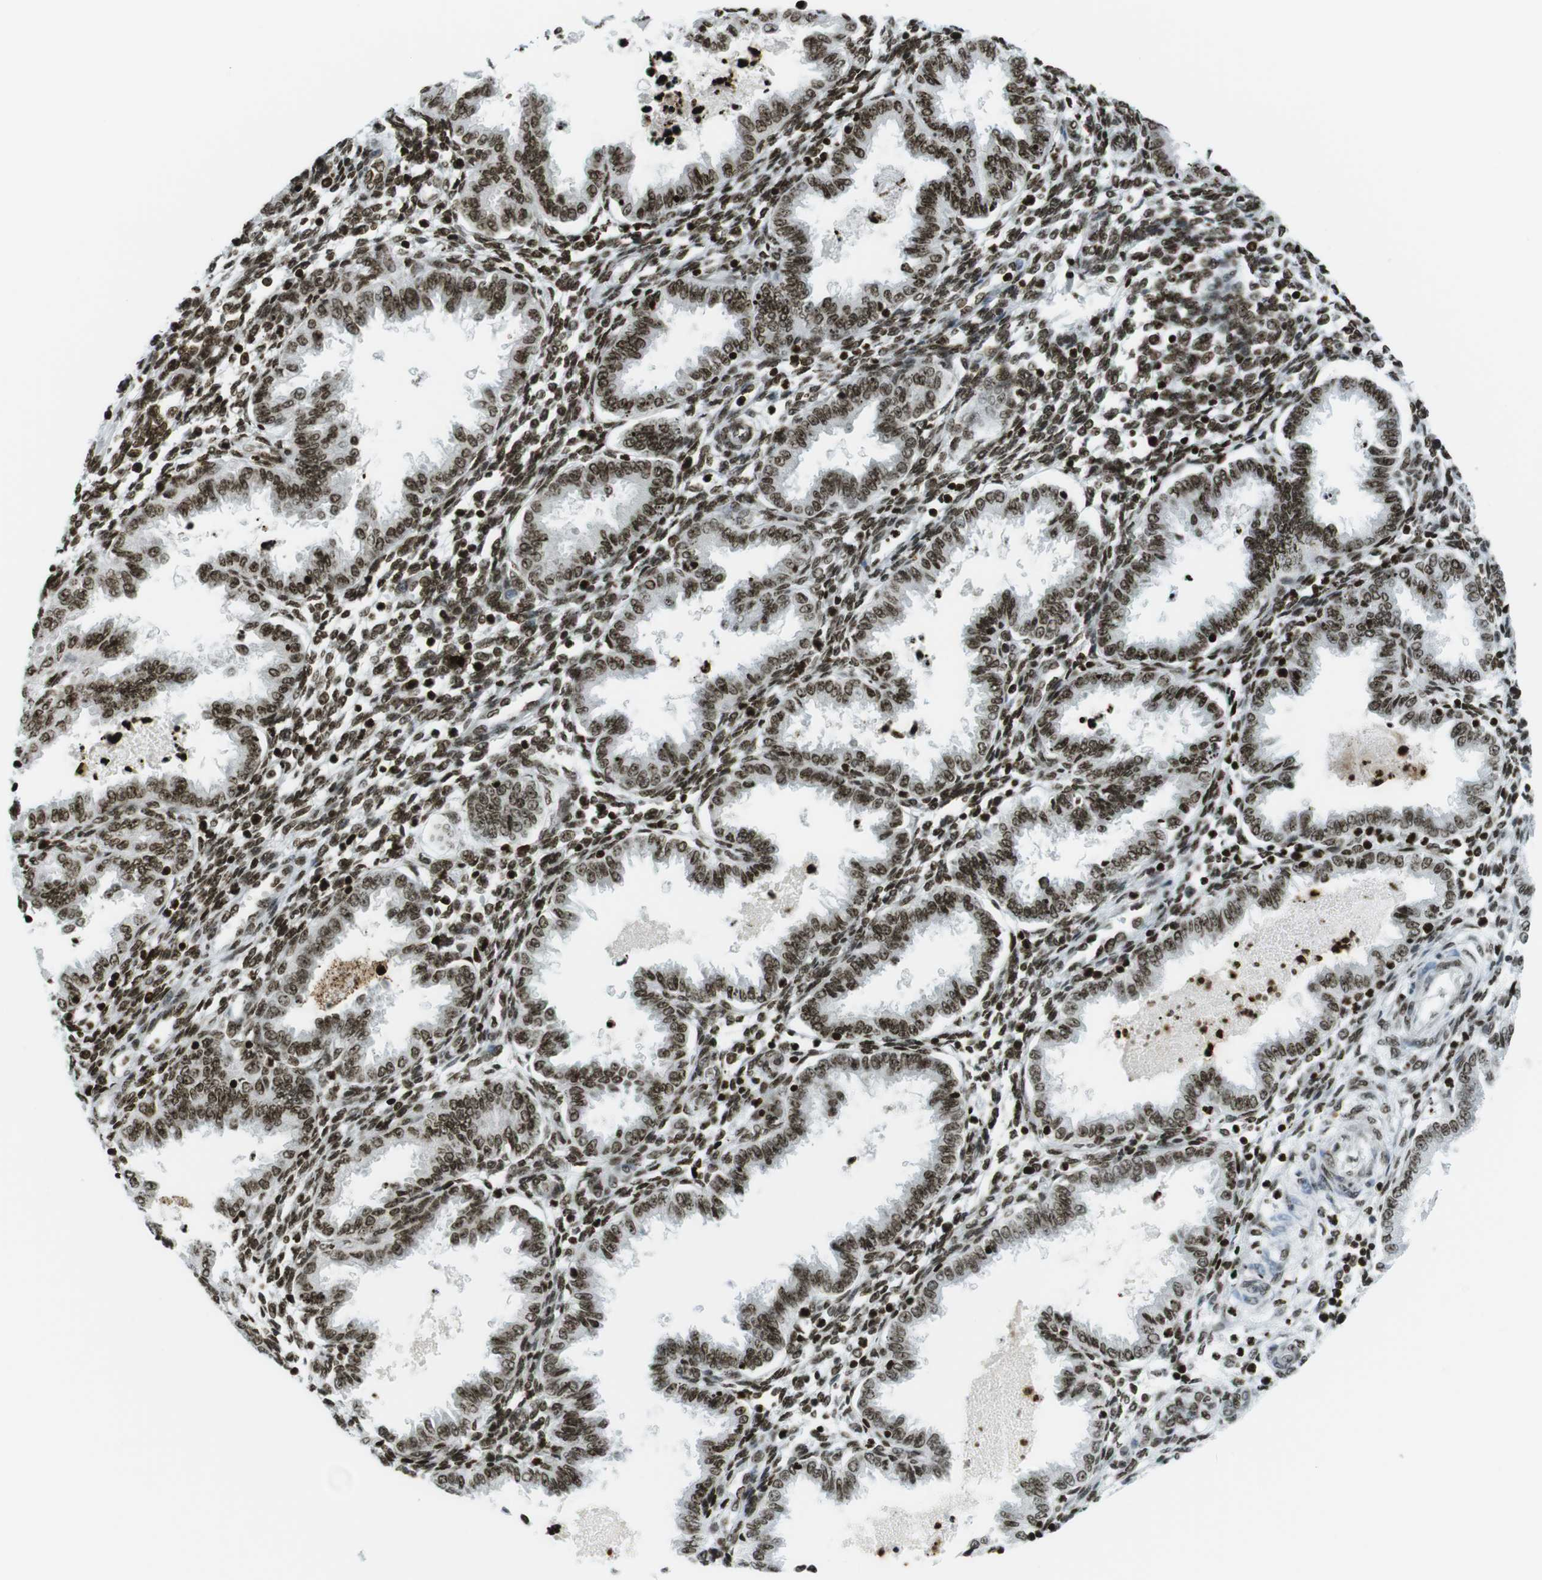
{"staining": {"intensity": "strong", "quantity": ">75%", "location": "nuclear"}, "tissue": "endometrium", "cell_type": "Cells in endometrial stroma", "image_type": "normal", "snomed": [{"axis": "morphology", "description": "Normal tissue, NOS"}, {"axis": "topography", "description": "Endometrium"}], "caption": "Unremarkable endometrium exhibits strong nuclear staining in approximately >75% of cells in endometrial stroma Immunohistochemistry stains the protein in brown and the nuclei are stained blue..", "gene": "H2AC8", "patient": {"sex": "female", "age": 33}}